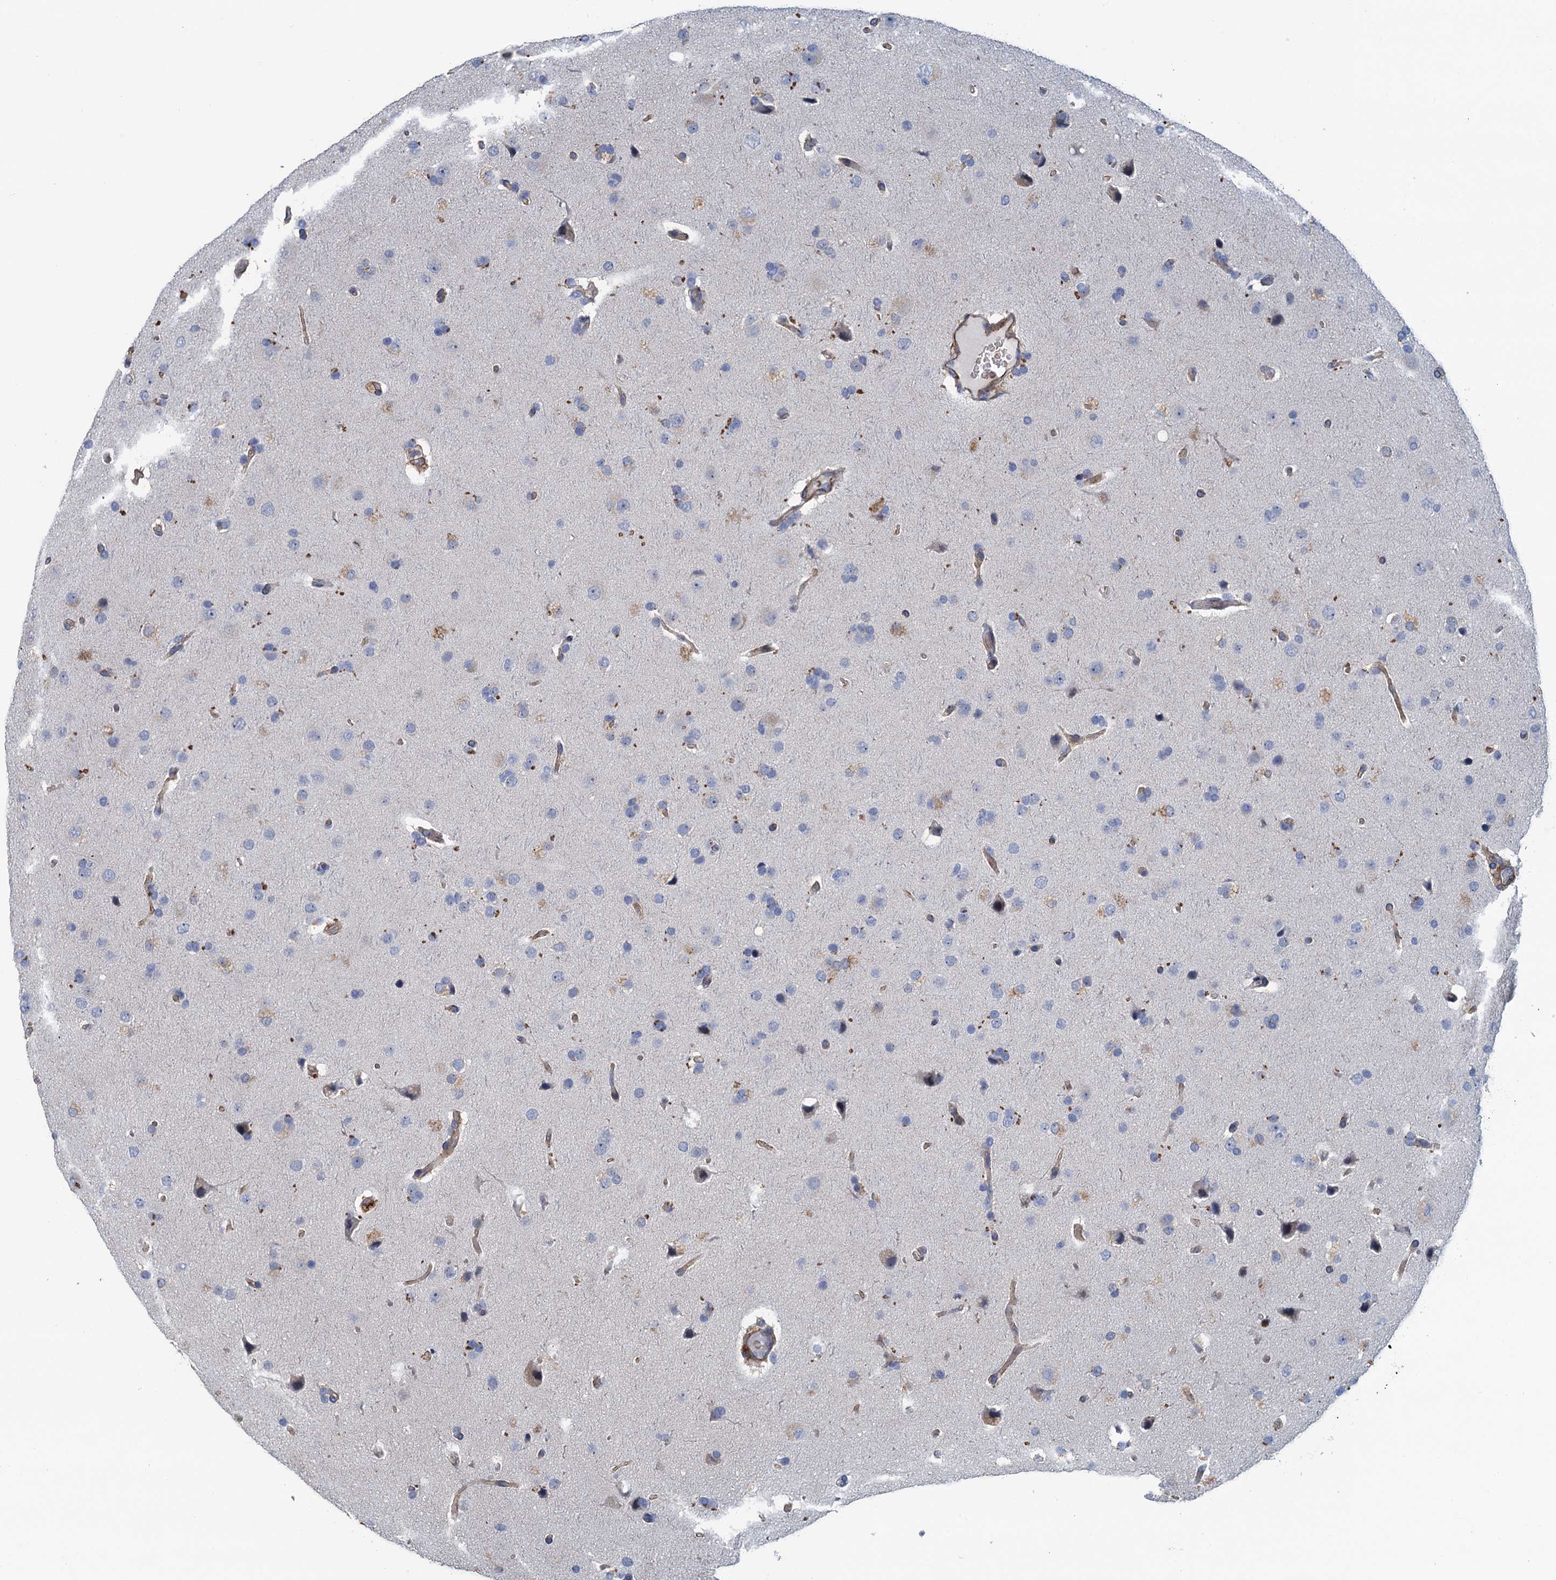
{"staining": {"intensity": "negative", "quantity": "none", "location": "none"}, "tissue": "glioma", "cell_type": "Tumor cells", "image_type": "cancer", "snomed": [{"axis": "morphology", "description": "Glioma, malignant, High grade"}, {"axis": "topography", "description": "Brain"}], "caption": "Tumor cells are negative for protein expression in human glioma. The staining is performed using DAB brown chromogen with nuclei counter-stained in using hematoxylin.", "gene": "RSAD2", "patient": {"sex": "male", "age": 72}}